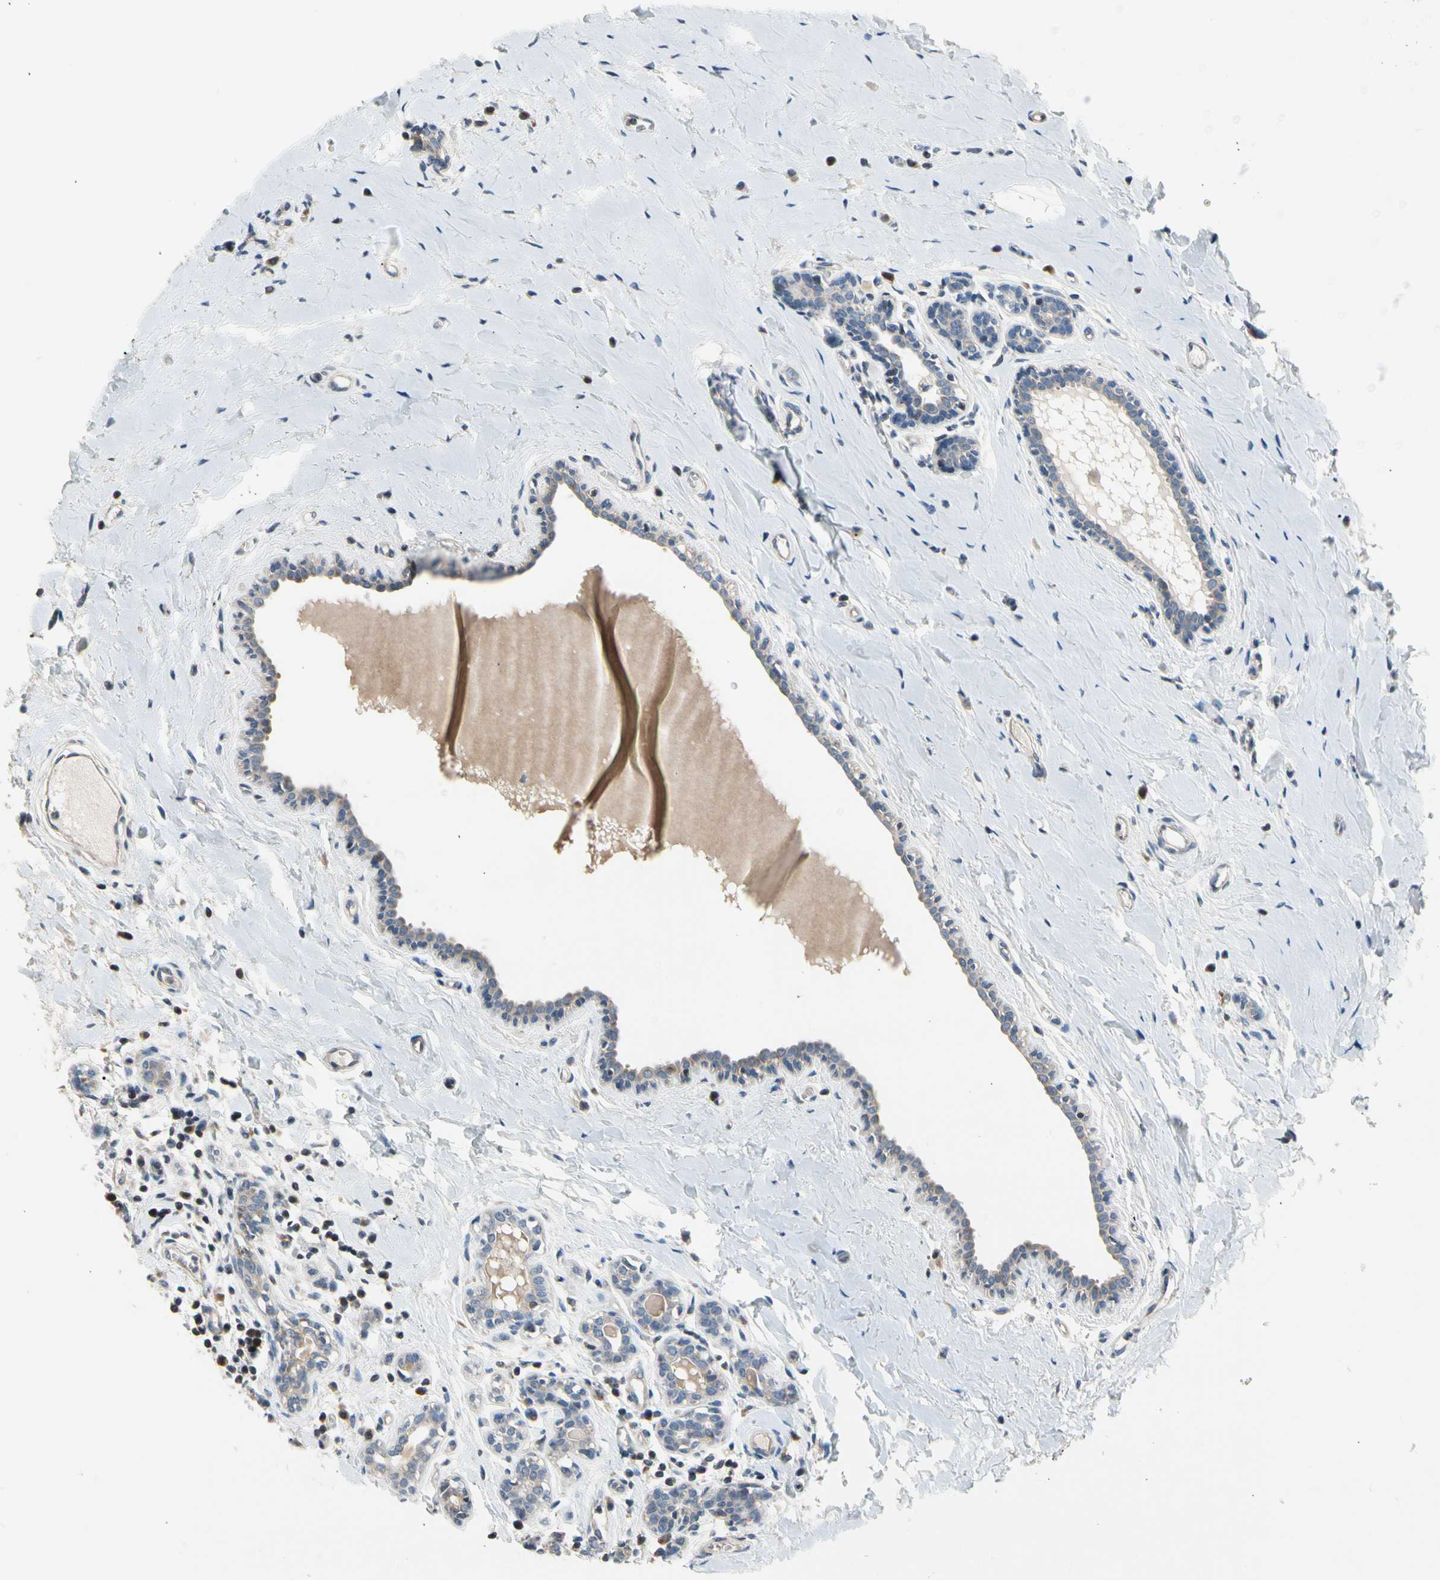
{"staining": {"intensity": "negative", "quantity": "none", "location": "none"}, "tissue": "breast cancer", "cell_type": "Tumor cells", "image_type": "cancer", "snomed": [{"axis": "morphology", "description": "Normal tissue, NOS"}, {"axis": "morphology", "description": "Duct carcinoma"}, {"axis": "topography", "description": "Breast"}], "caption": "The image demonstrates no significant staining in tumor cells of breast cancer (infiltrating ductal carcinoma).", "gene": "SOX30", "patient": {"sex": "female", "age": 40}}